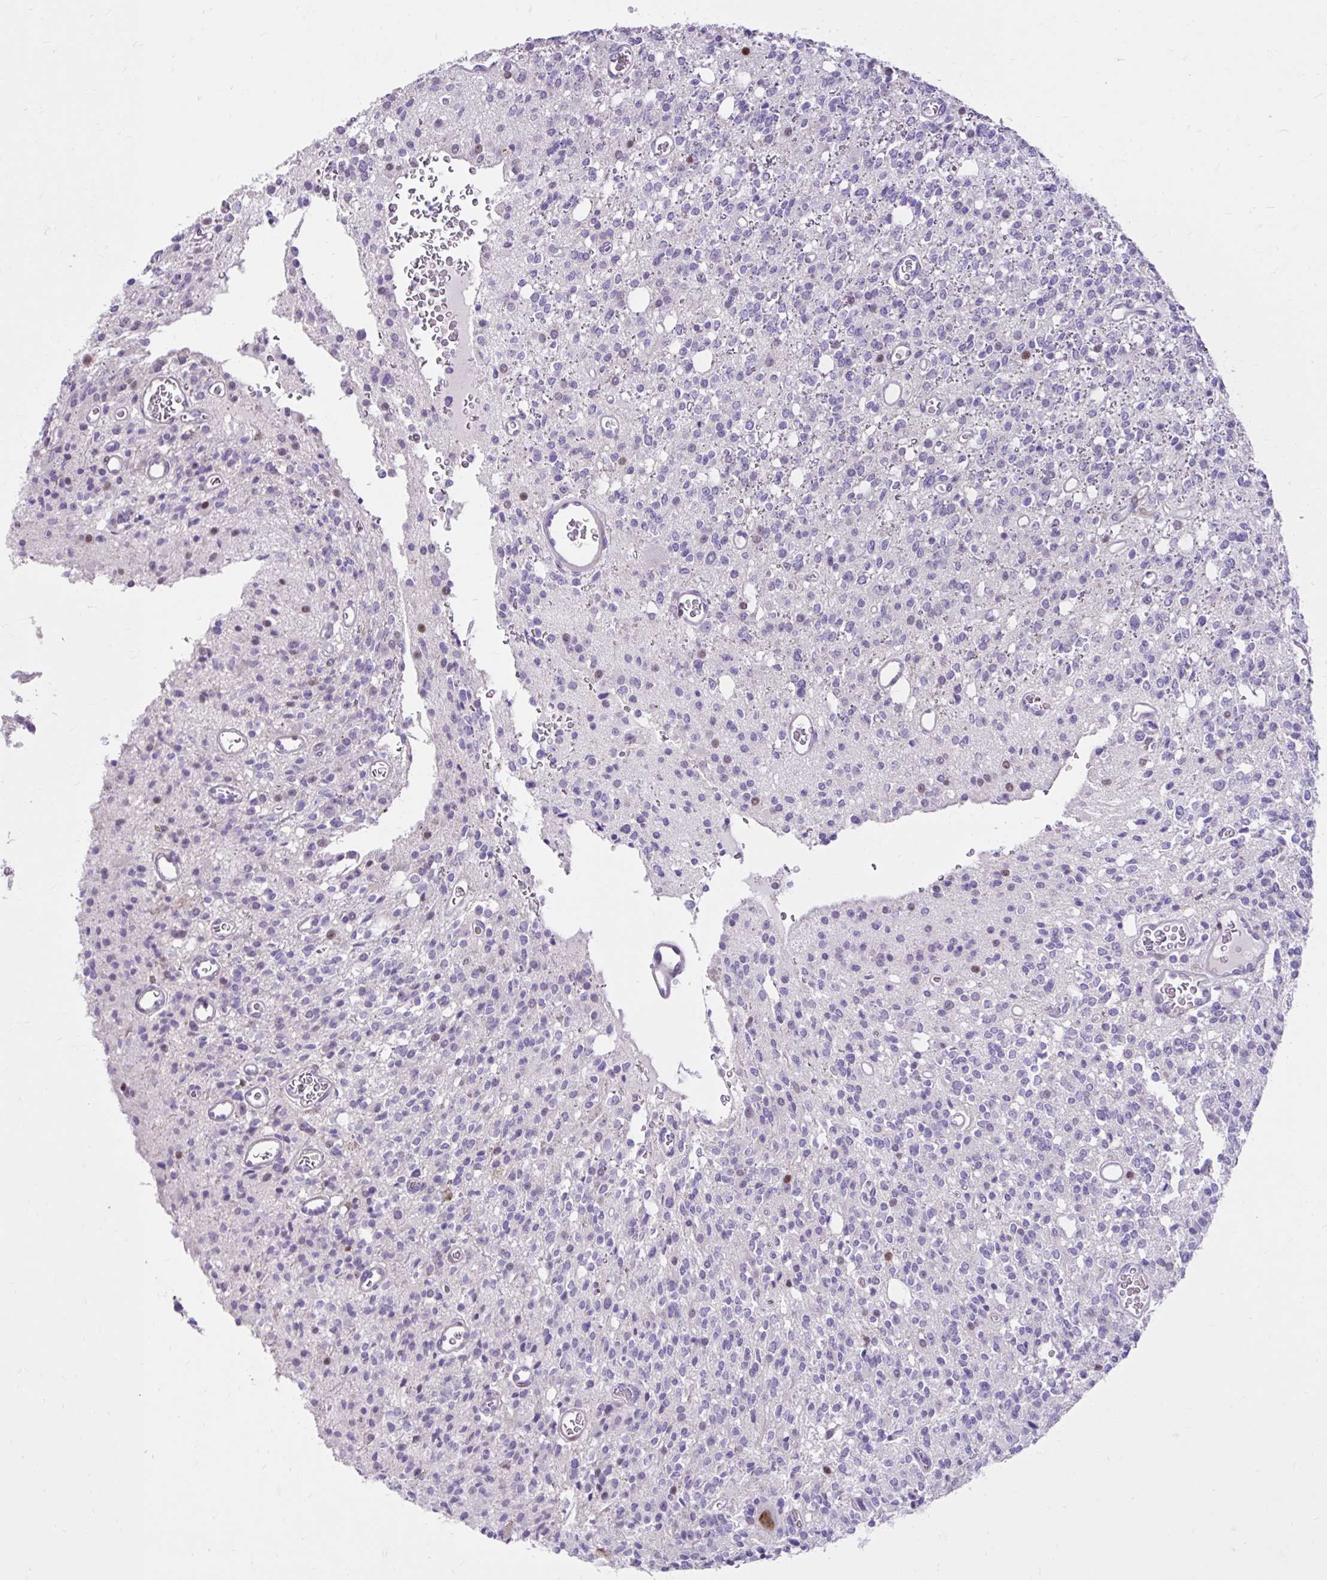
{"staining": {"intensity": "negative", "quantity": "none", "location": "none"}, "tissue": "glioma", "cell_type": "Tumor cells", "image_type": "cancer", "snomed": [{"axis": "morphology", "description": "Glioma, malignant, High grade"}, {"axis": "topography", "description": "Brain"}], "caption": "High power microscopy histopathology image of an IHC photomicrograph of high-grade glioma (malignant), revealing no significant expression in tumor cells. Nuclei are stained in blue.", "gene": "NHLH2", "patient": {"sex": "male", "age": 34}}